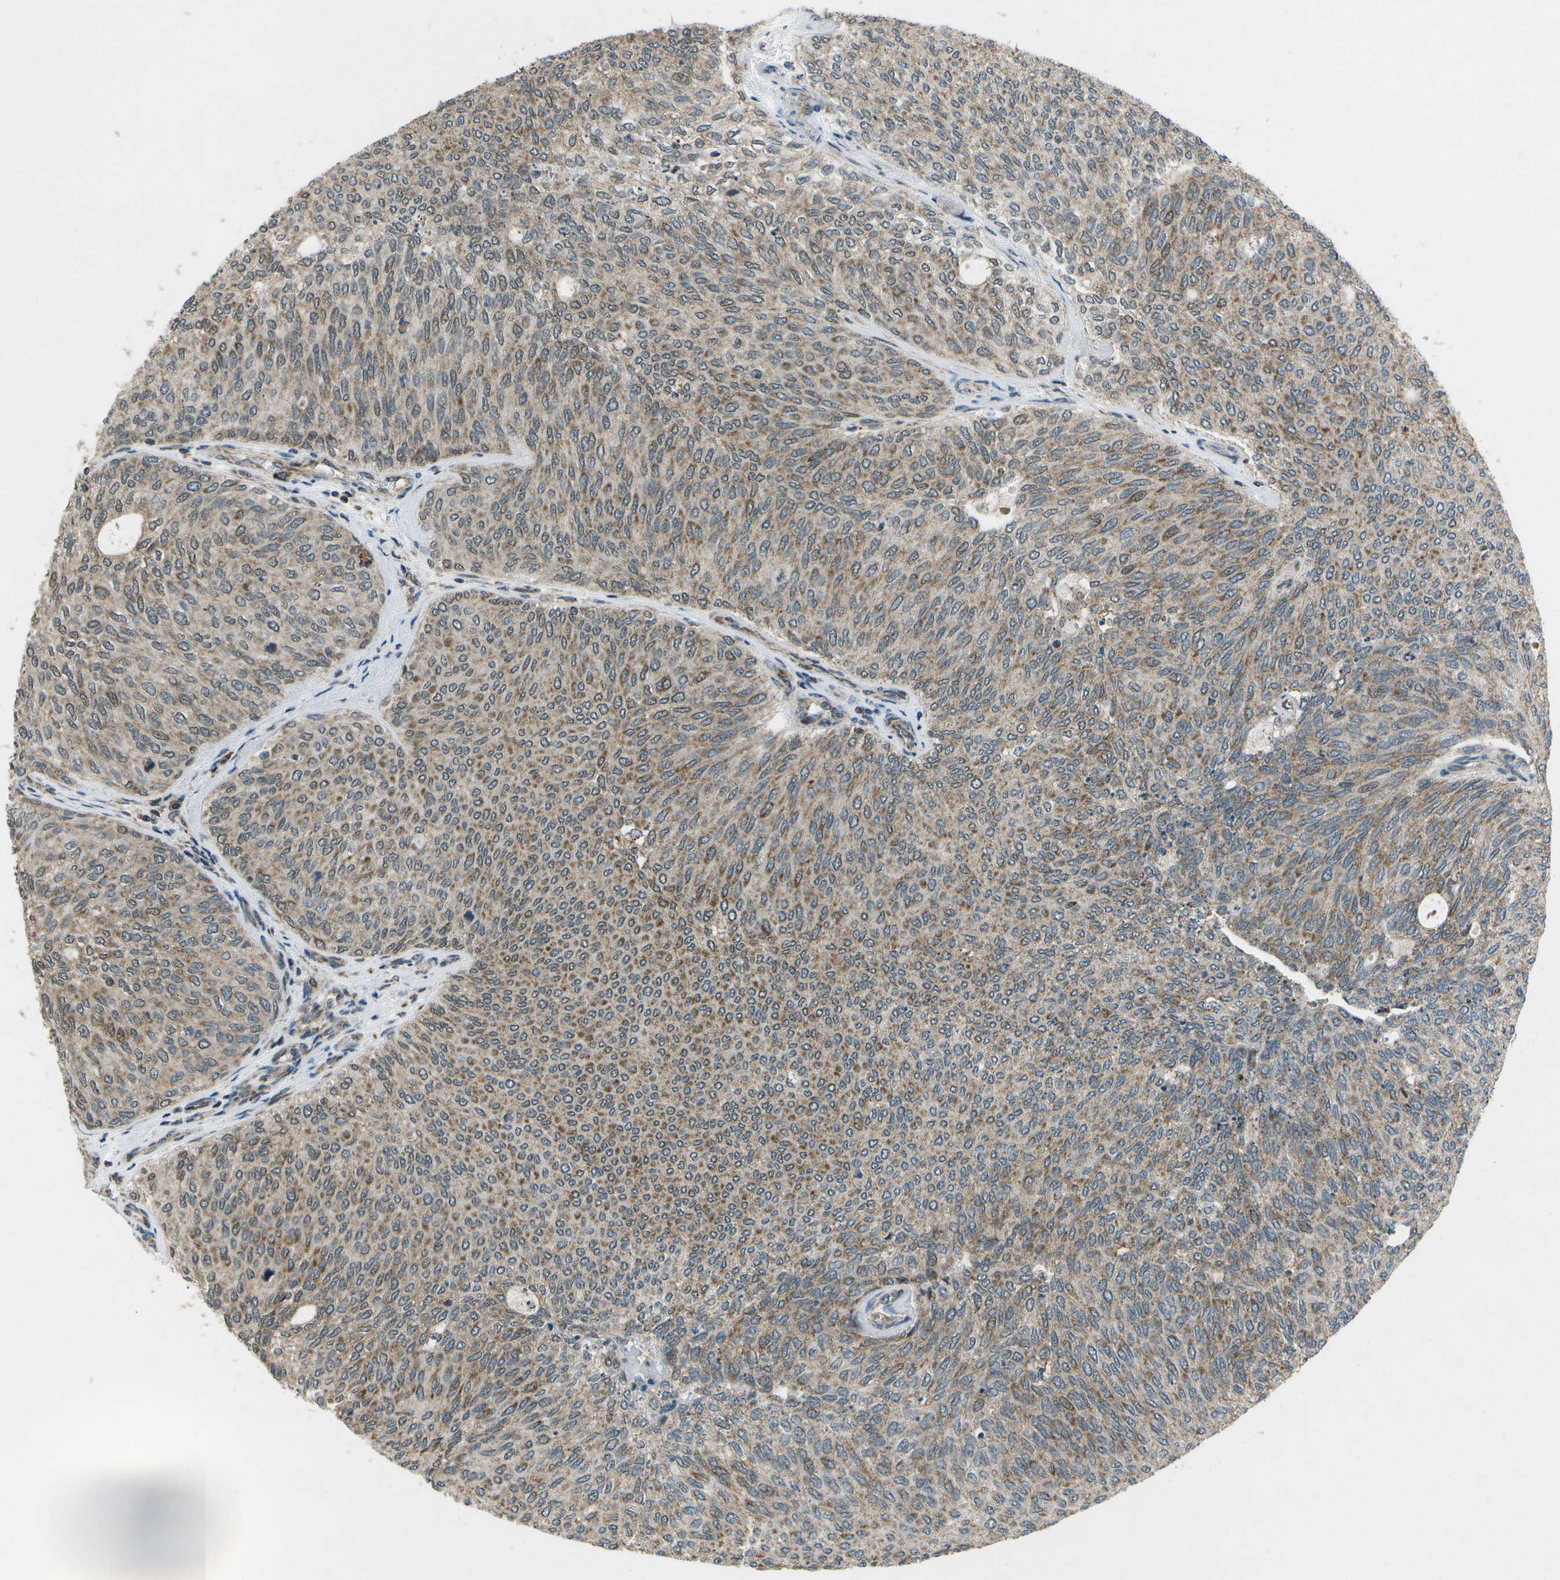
{"staining": {"intensity": "moderate", "quantity": "25%-75%", "location": "cytoplasmic/membranous"}, "tissue": "urothelial cancer", "cell_type": "Tumor cells", "image_type": "cancer", "snomed": [{"axis": "morphology", "description": "Urothelial carcinoma, Low grade"}, {"axis": "topography", "description": "Urinary bladder"}], "caption": "Urothelial carcinoma (low-grade) was stained to show a protein in brown. There is medium levels of moderate cytoplasmic/membranous expression in approximately 25%-75% of tumor cells.", "gene": "EIF2AK1", "patient": {"sex": "female", "age": 79}}